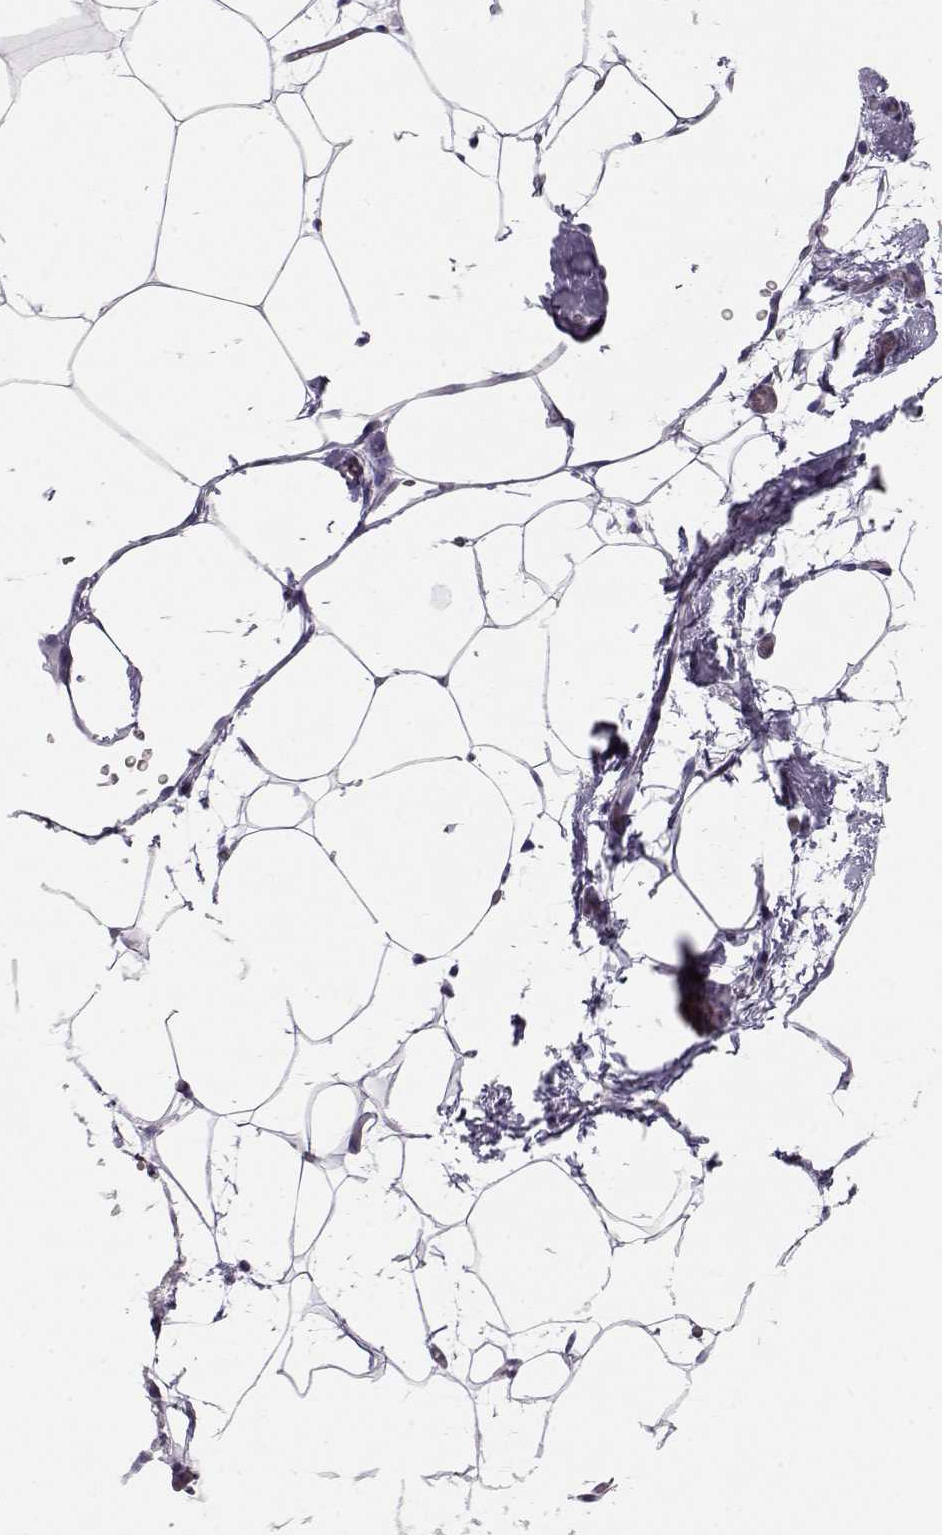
{"staining": {"intensity": "negative", "quantity": "none", "location": "none"}, "tissue": "adipose tissue", "cell_type": "Adipocytes", "image_type": "normal", "snomed": [{"axis": "morphology", "description": "Normal tissue, NOS"}, {"axis": "topography", "description": "Adipose tissue"}], "caption": "Immunohistochemistry (IHC) micrograph of normal adipose tissue stained for a protein (brown), which reveals no expression in adipocytes. The staining is performed using DAB (3,3'-diaminobenzidine) brown chromogen with nuclei counter-stained in using hematoxylin.", "gene": "GPR26", "patient": {"sex": "male", "age": 57}}